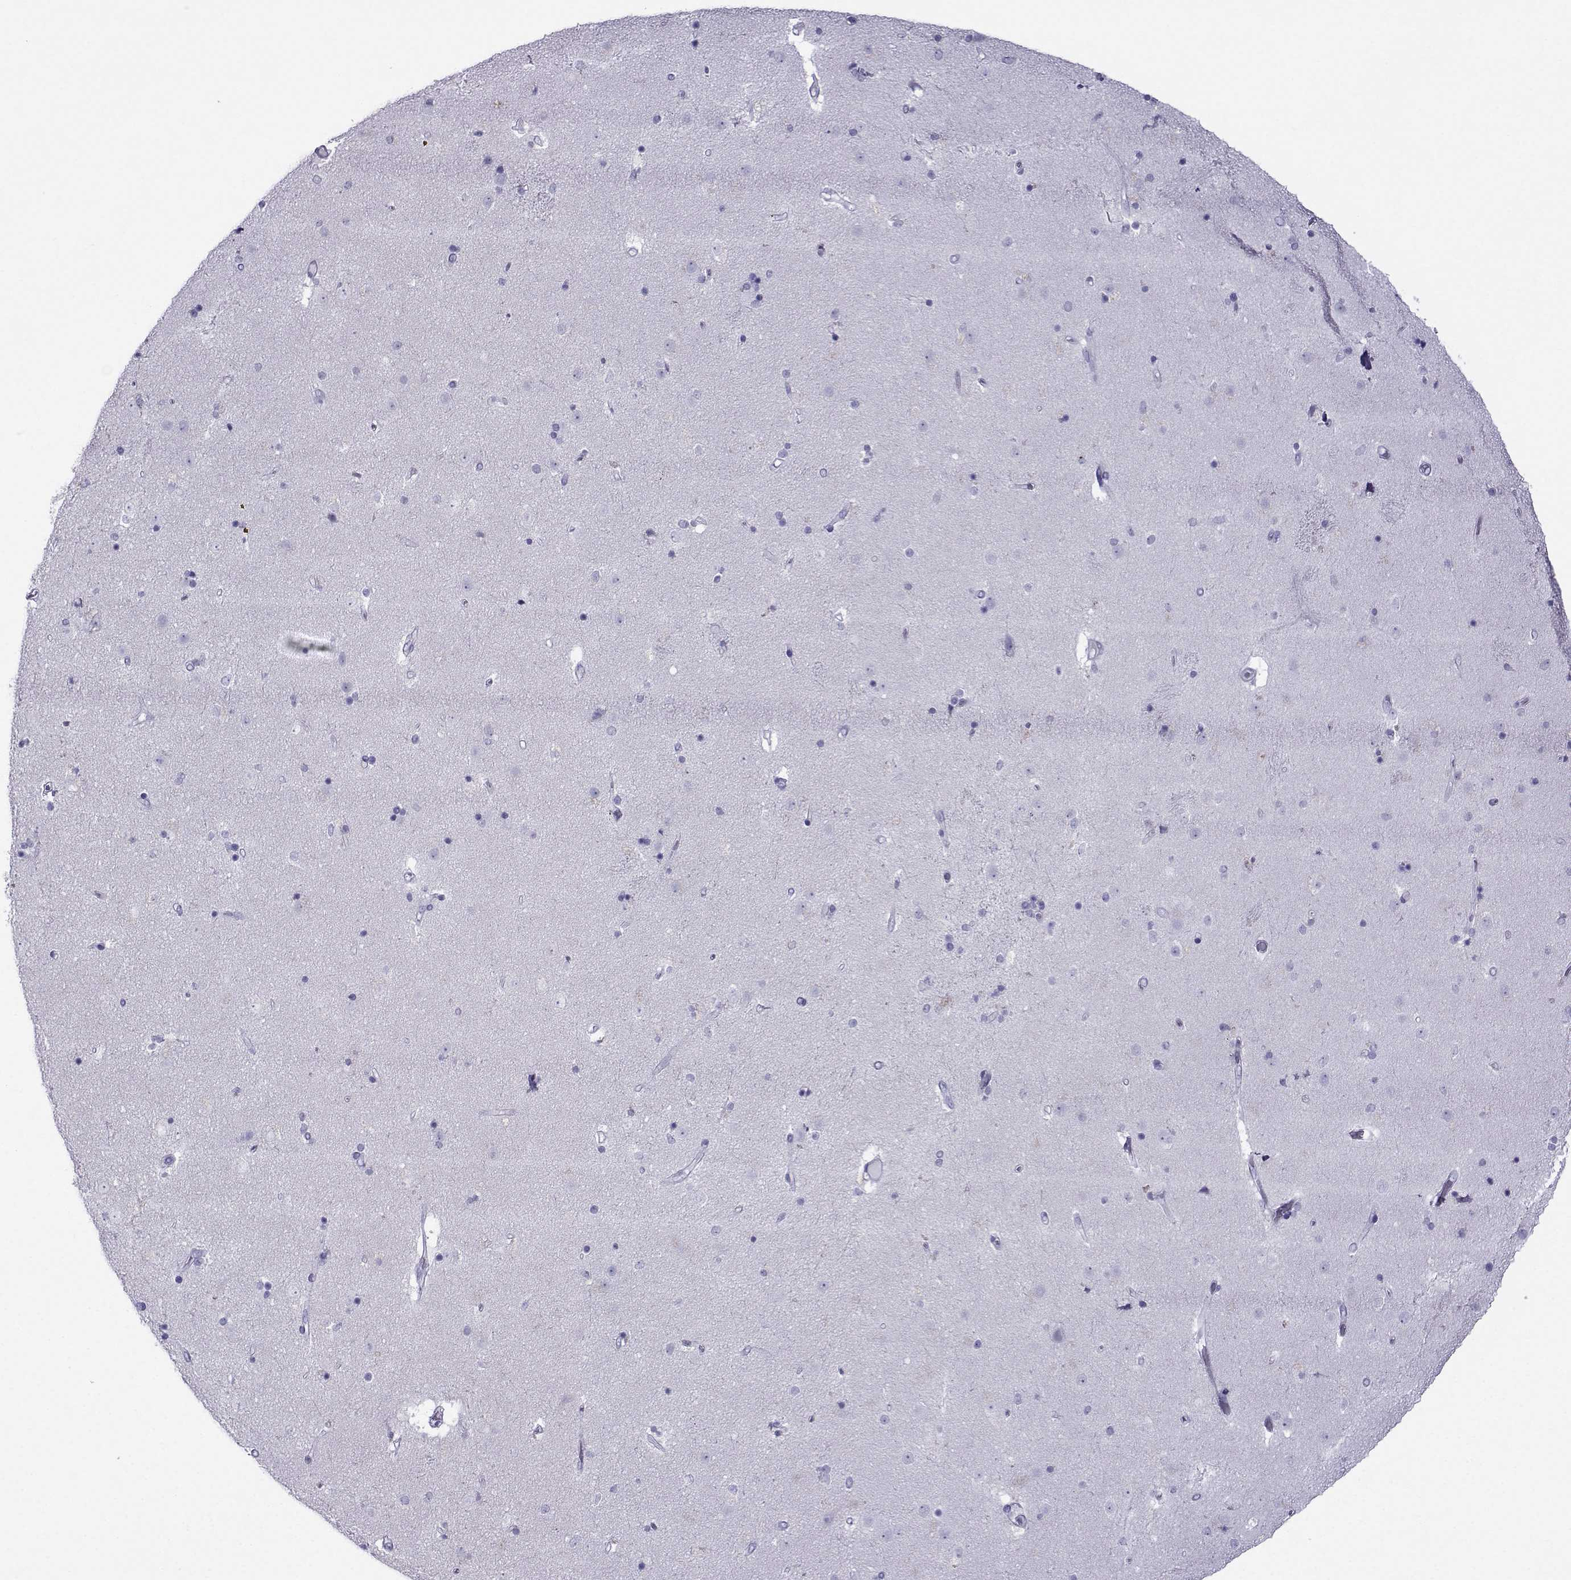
{"staining": {"intensity": "negative", "quantity": "none", "location": "none"}, "tissue": "caudate", "cell_type": "Glial cells", "image_type": "normal", "snomed": [{"axis": "morphology", "description": "Normal tissue, NOS"}, {"axis": "topography", "description": "Lateral ventricle wall"}], "caption": "Immunohistochemical staining of normal human caudate demonstrates no significant expression in glial cells. (Brightfield microscopy of DAB IHC at high magnification).", "gene": "CRYBB1", "patient": {"sex": "female", "age": 71}}